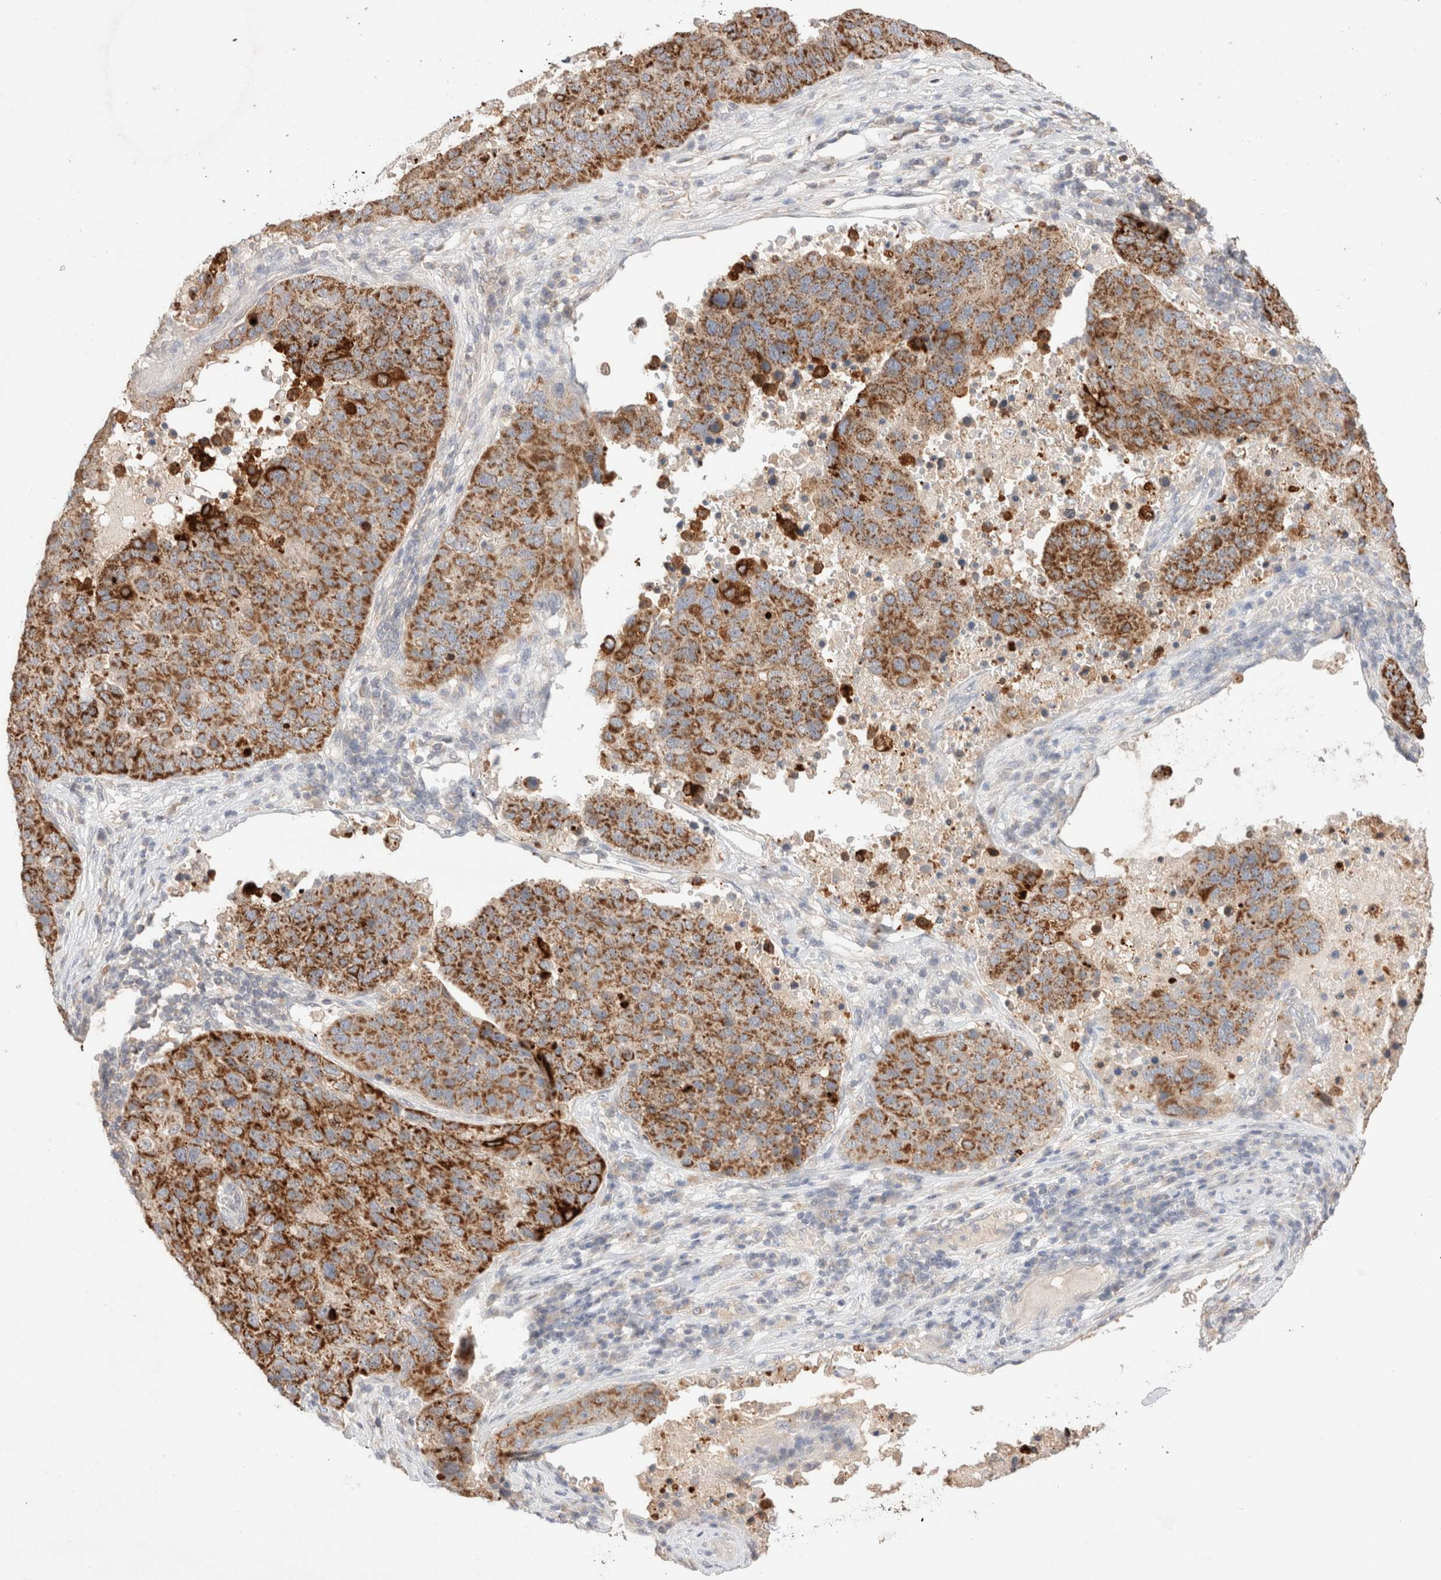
{"staining": {"intensity": "moderate", "quantity": ">75%", "location": "cytoplasmic/membranous"}, "tissue": "pancreatic cancer", "cell_type": "Tumor cells", "image_type": "cancer", "snomed": [{"axis": "morphology", "description": "Adenocarcinoma, NOS"}, {"axis": "topography", "description": "Pancreas"}], "caption": "Human pancreatic cancer (adenocarcinoma) stained with a brown dye shows moderate cytoplasmic/membranous positive staining in about >75% of tumor cells.", "gene": "TRIM41", "patient": {"sex": "female", "age": 61}}